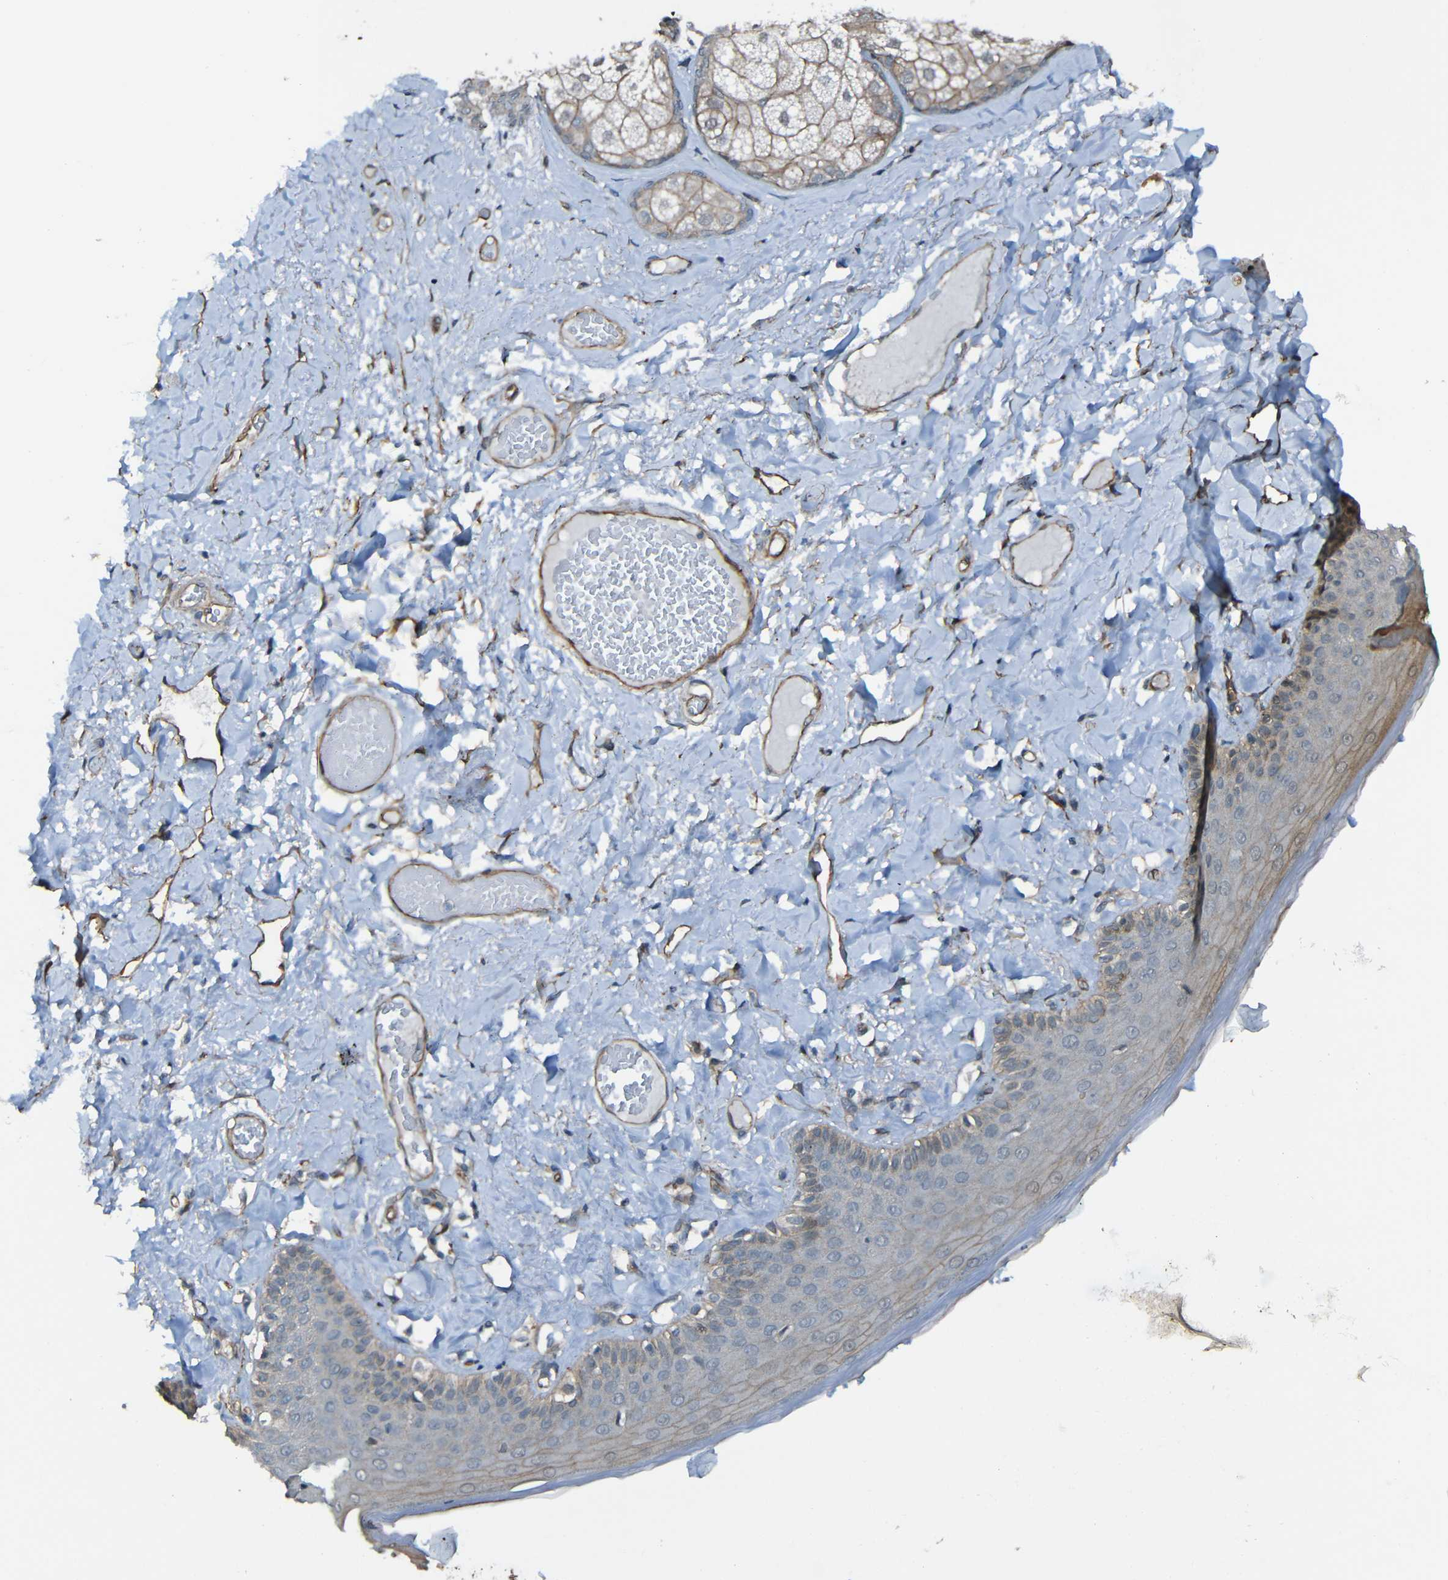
{"staining": {"intensity": "weak", "quantity": "<25%", "location": "cytoplasmic/membranous"}, "tissue": "skin", "cell_type": "Epidermal cells", "image_type": "normal", "snomed": [{"axis": "morphology", "description": "Normal tissue, NOS"}, {"axis": "topography", "description": "Anal"}], "caption": "The immunohistochemistry (IHC) micrograph has no significant expression in epidermal cells of skin. The staining is performed using DAB brown chromogen with nuclei counter-stained in using hematoxylin.", "gene": "LGR5", "patient": {"sex": "male", "age": 69}}